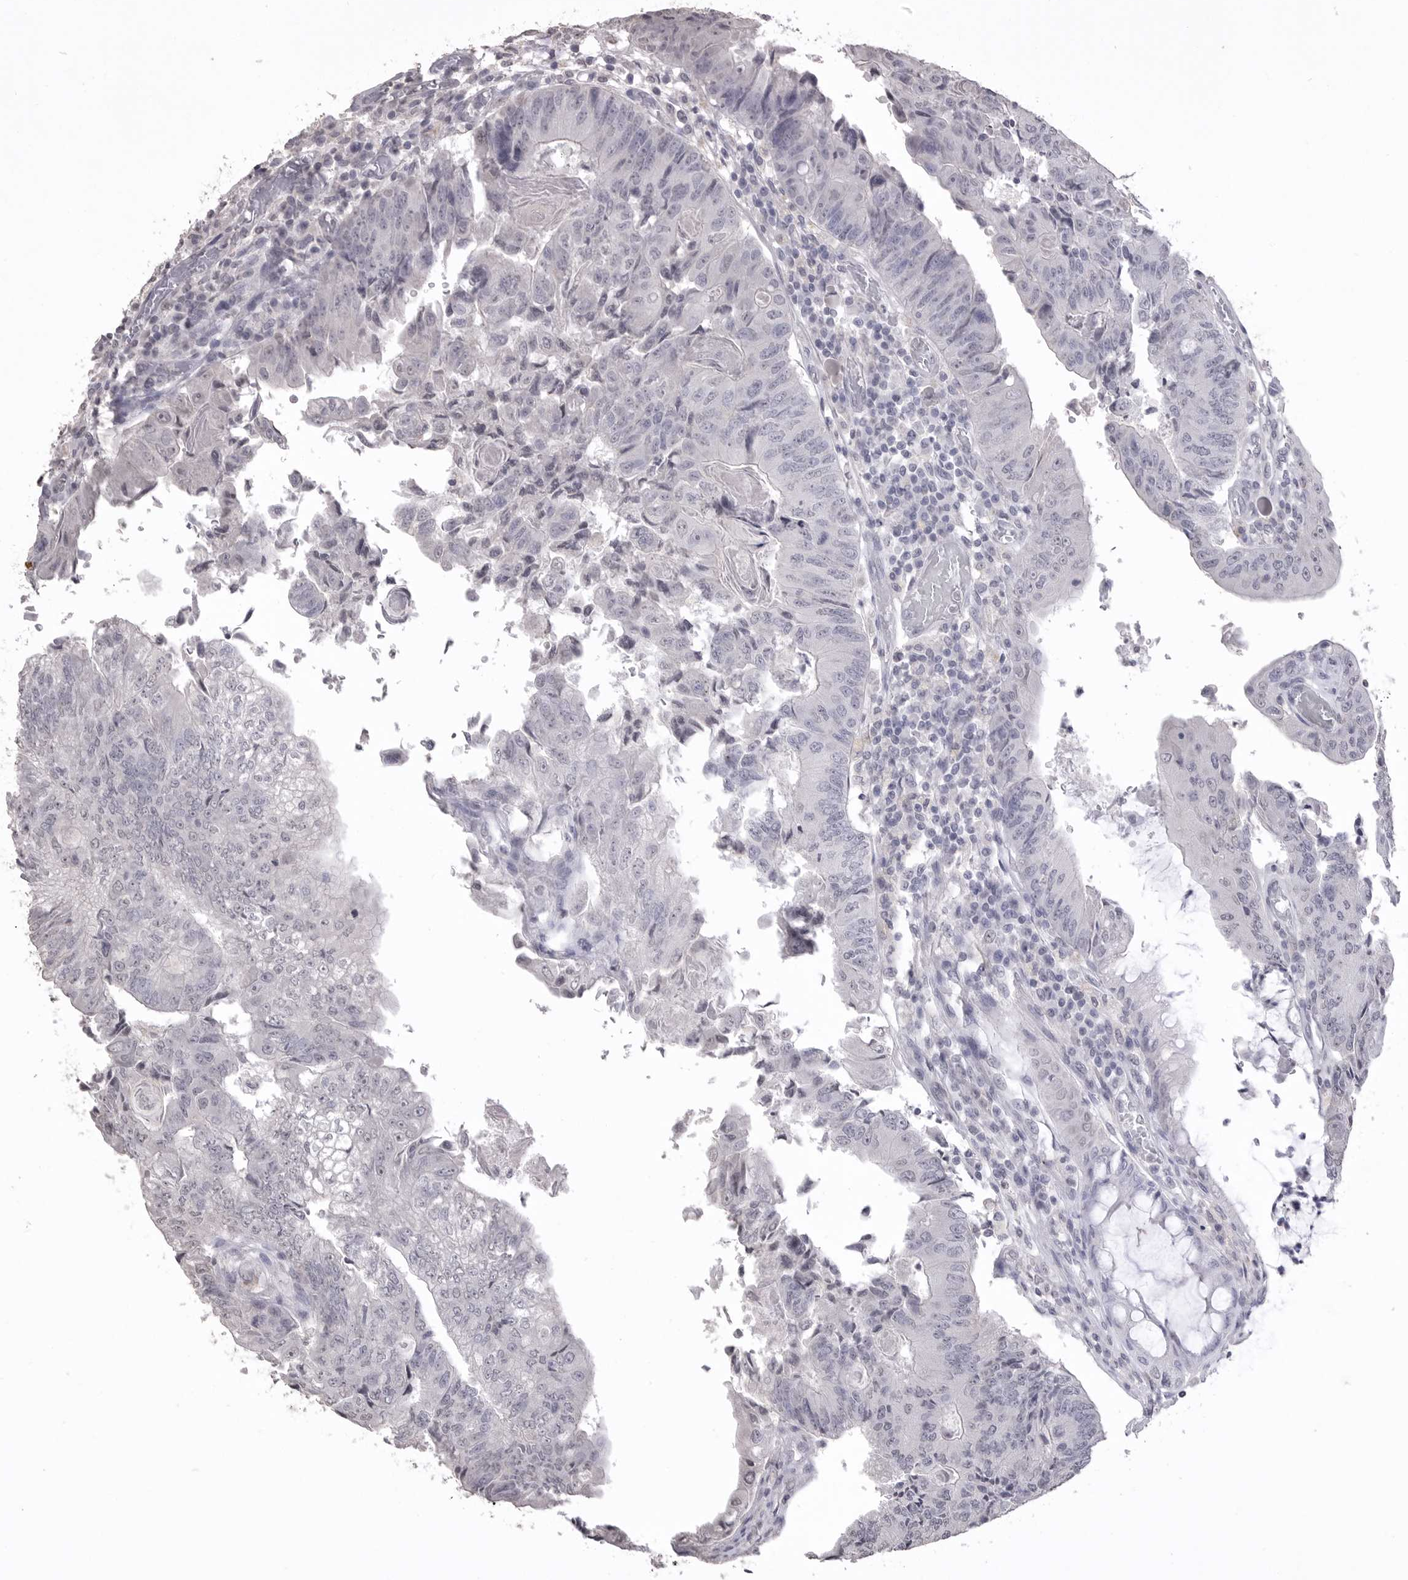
{"staining": {"intensity": "weak", "quantity": "<25%", "location": "nuclear"}, "tissue": "colorectal cancer", "cell_type": "Tumor cells", "image_type": "cancer", "snomed": [{"axis": "morphology", "description": "Adenocarcinoma, NOS"}, {"axis": "topography", "description": "Colon"}], "caption": "High magnification brightfield microscopy of colorectal adenocarcinoma stained with DAB (3,3'-diaminobenzidine) (brown) and counterstained with hematoxylin (blue): tumor cells show no significant staining.", "gene": "ICAM5", "patient": {"sex": "female", "age": 67}}